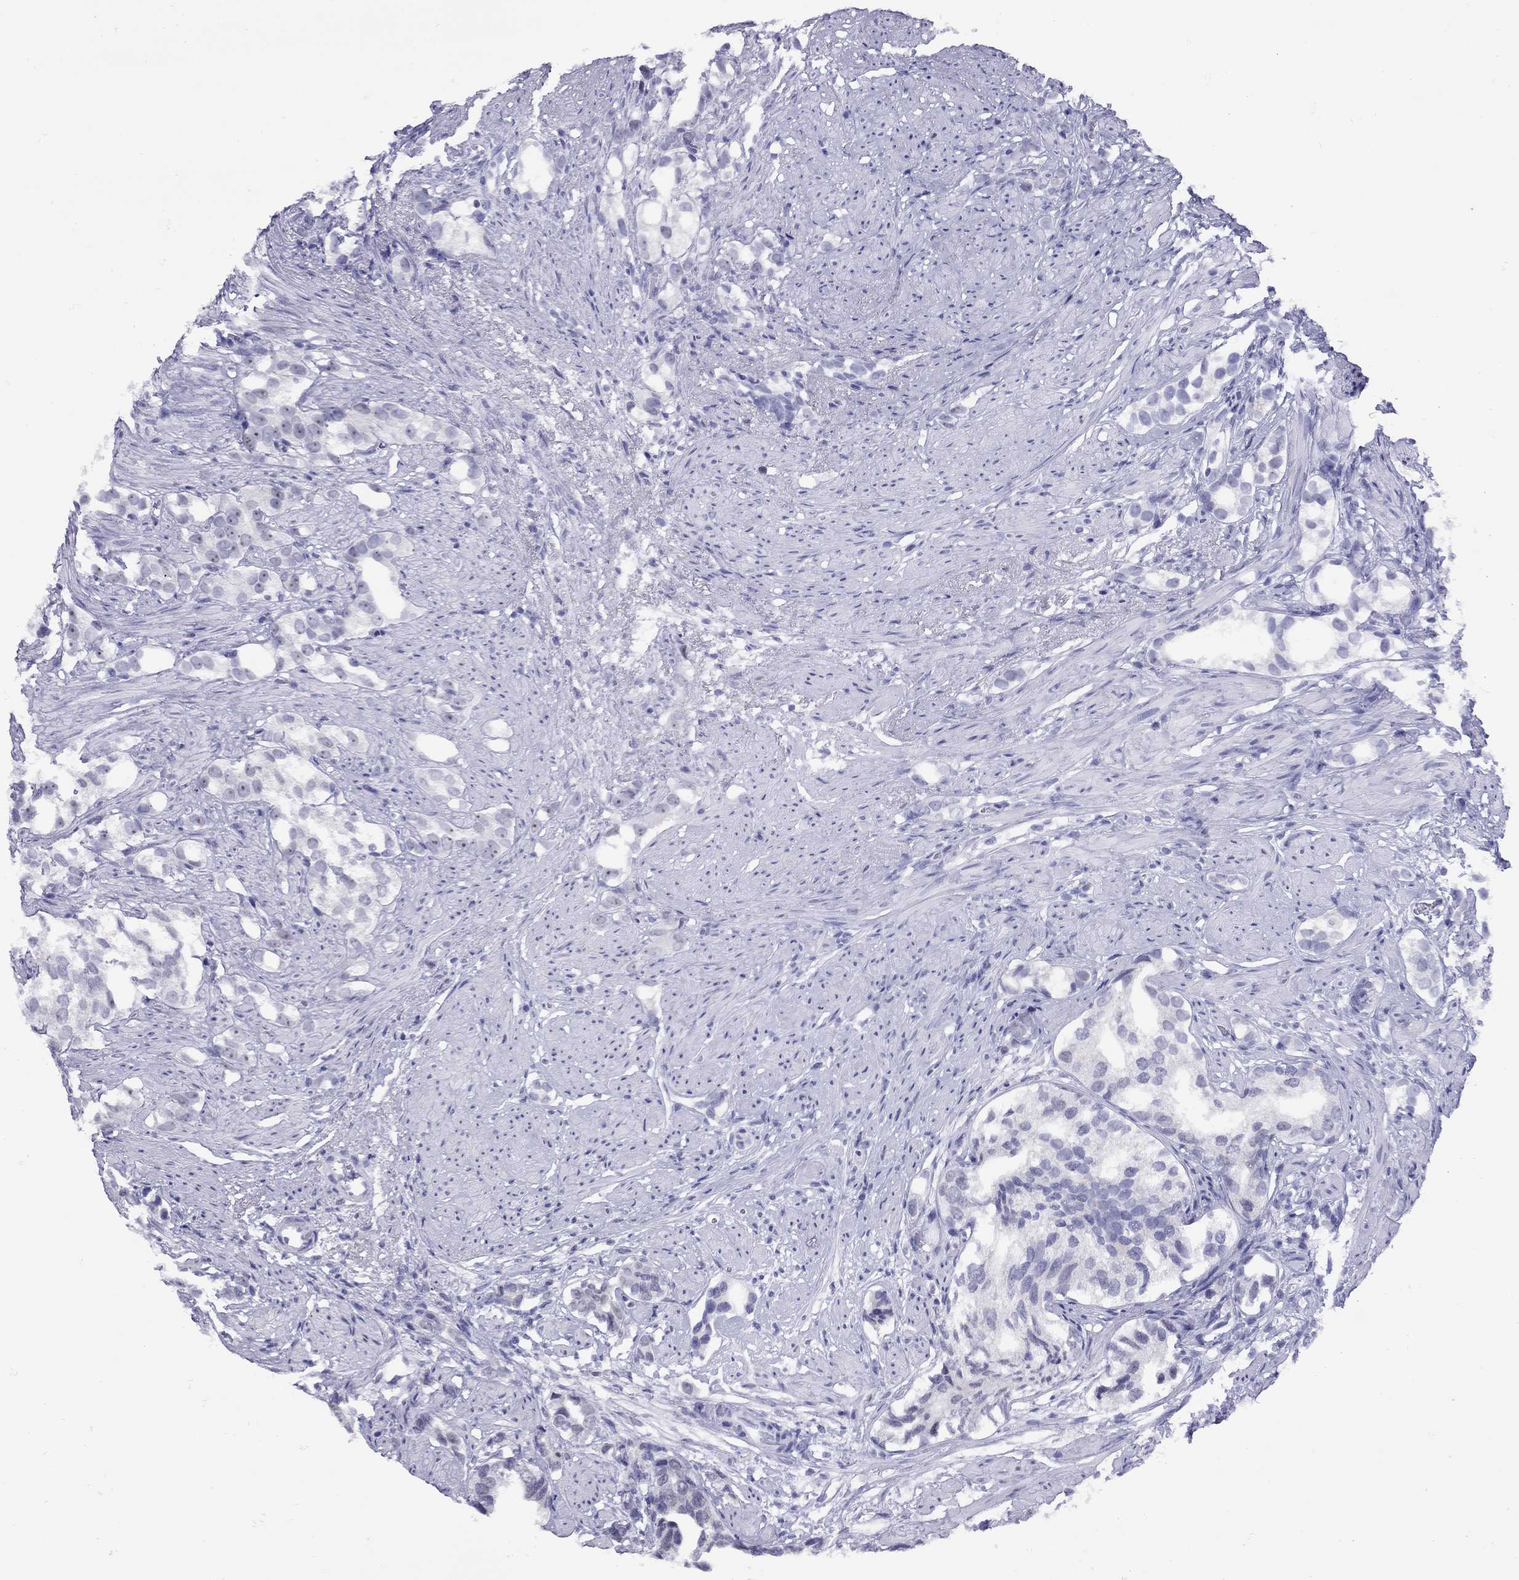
{"staining": {"intensity": "negative", "quantity": "none", "location": "none"}, "tissue": "prostate cancer", "cell_type": "Tumor cells", "image_type": "cancer", "snomed": [{"axis": "morphology", "description": "Adenocarcinoma, High grade"}, {"axis": "topography", "description": "Prostate"}], "caption": "Human prostate adenocarcinoma (high-grade) stained for a protein using IHC displays no positivity in tumor cells.", "gene": "LYAR", "patient": {"sex": "male", "age": 82}}